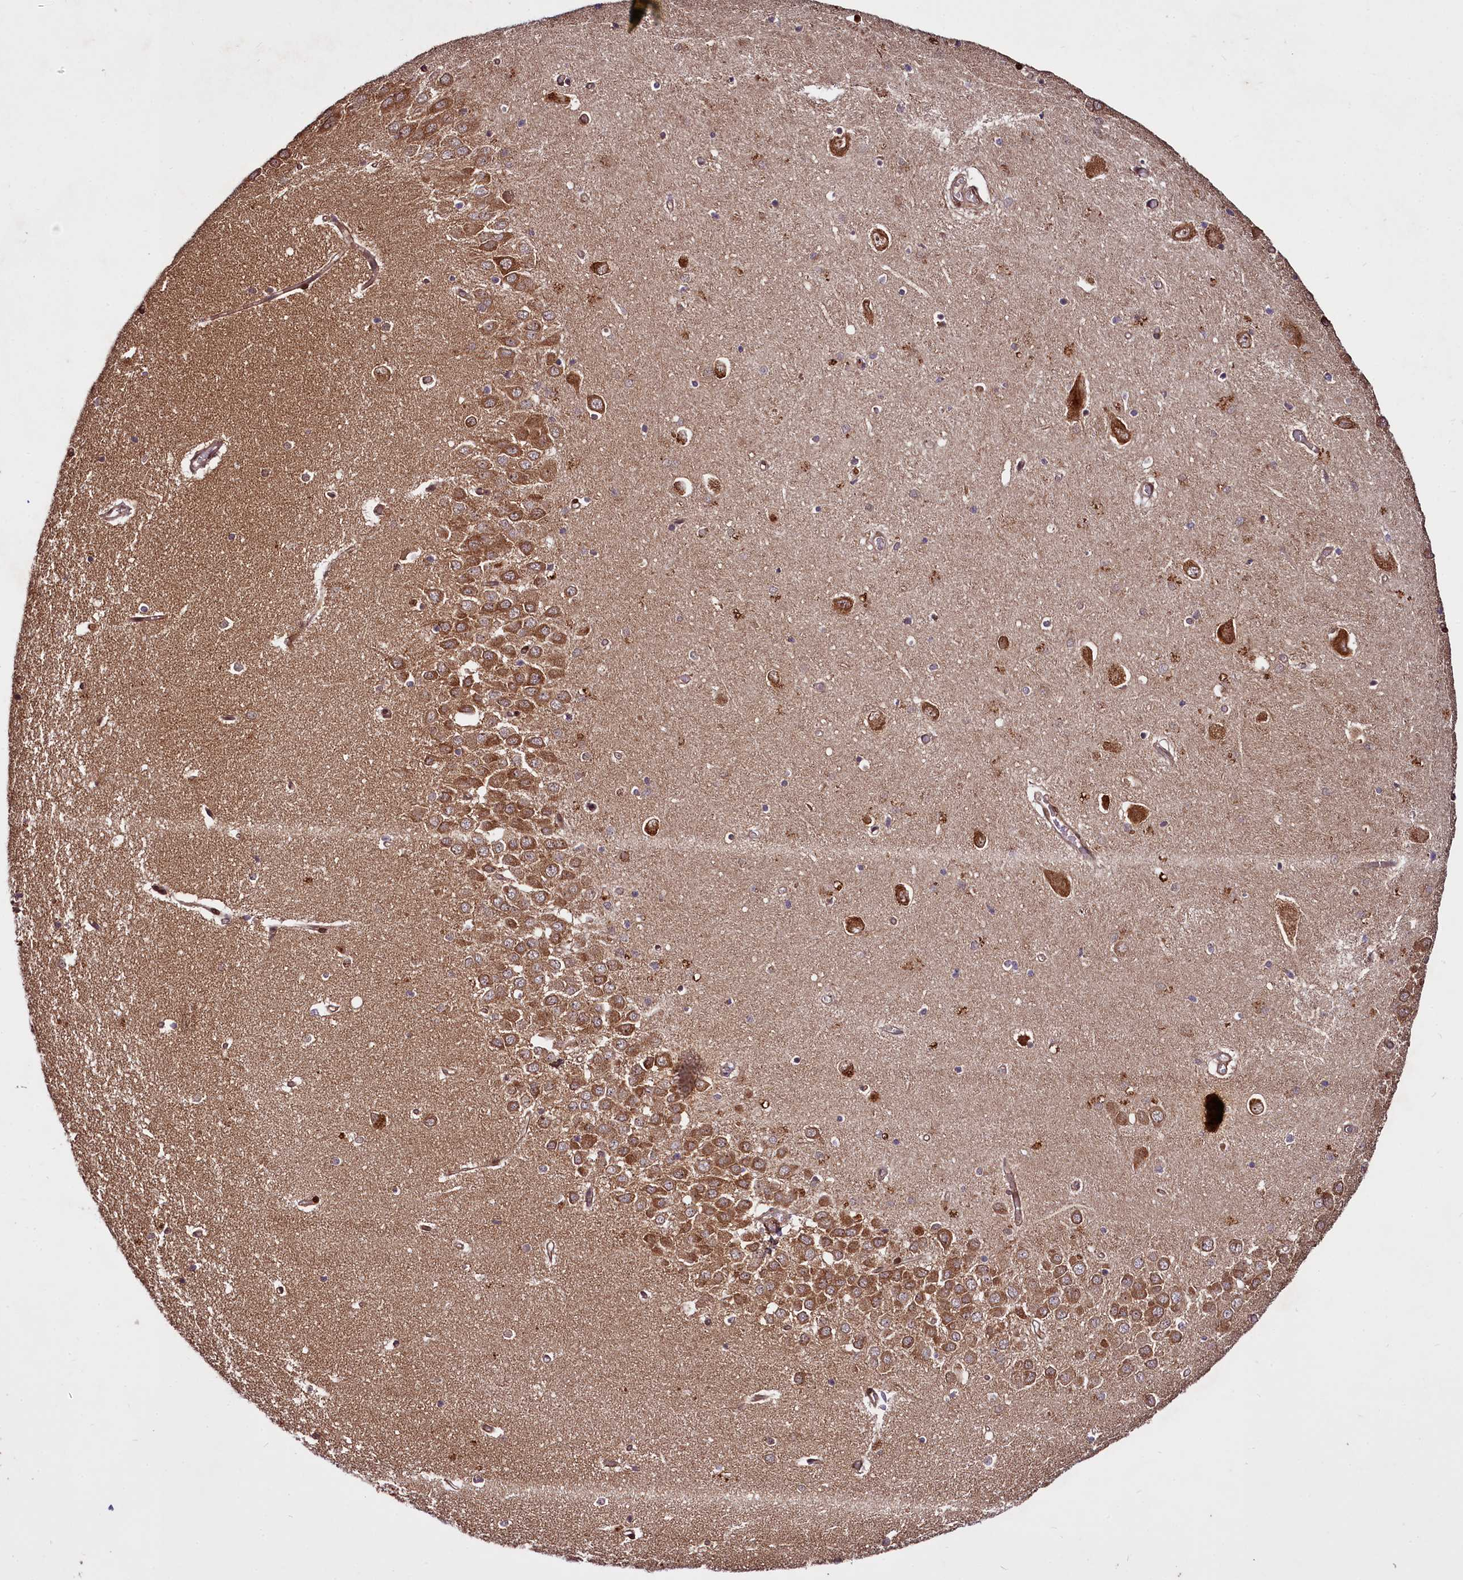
{"staining": {"intensity": "moderate", "quantity": "<25%", "location": "cytoplasmic/membranous"}, "tissue": "hippocampus", "cell_type": "Glial cells", "image_type": "normal", "snomed": [{"axis": "morphology", "description": "Normal tissue, NOS"}, {"axis": "topography", "description": "Hippocampus"}], "caption": "The photomicrograph exhibits staining of unremarkable hippocampus, revealing moderate cytoplasmic/membranous protein expression (brown color) within glial cells.", "gene": "DCP1B", "patient": {"sex": "male", "age": 70}}